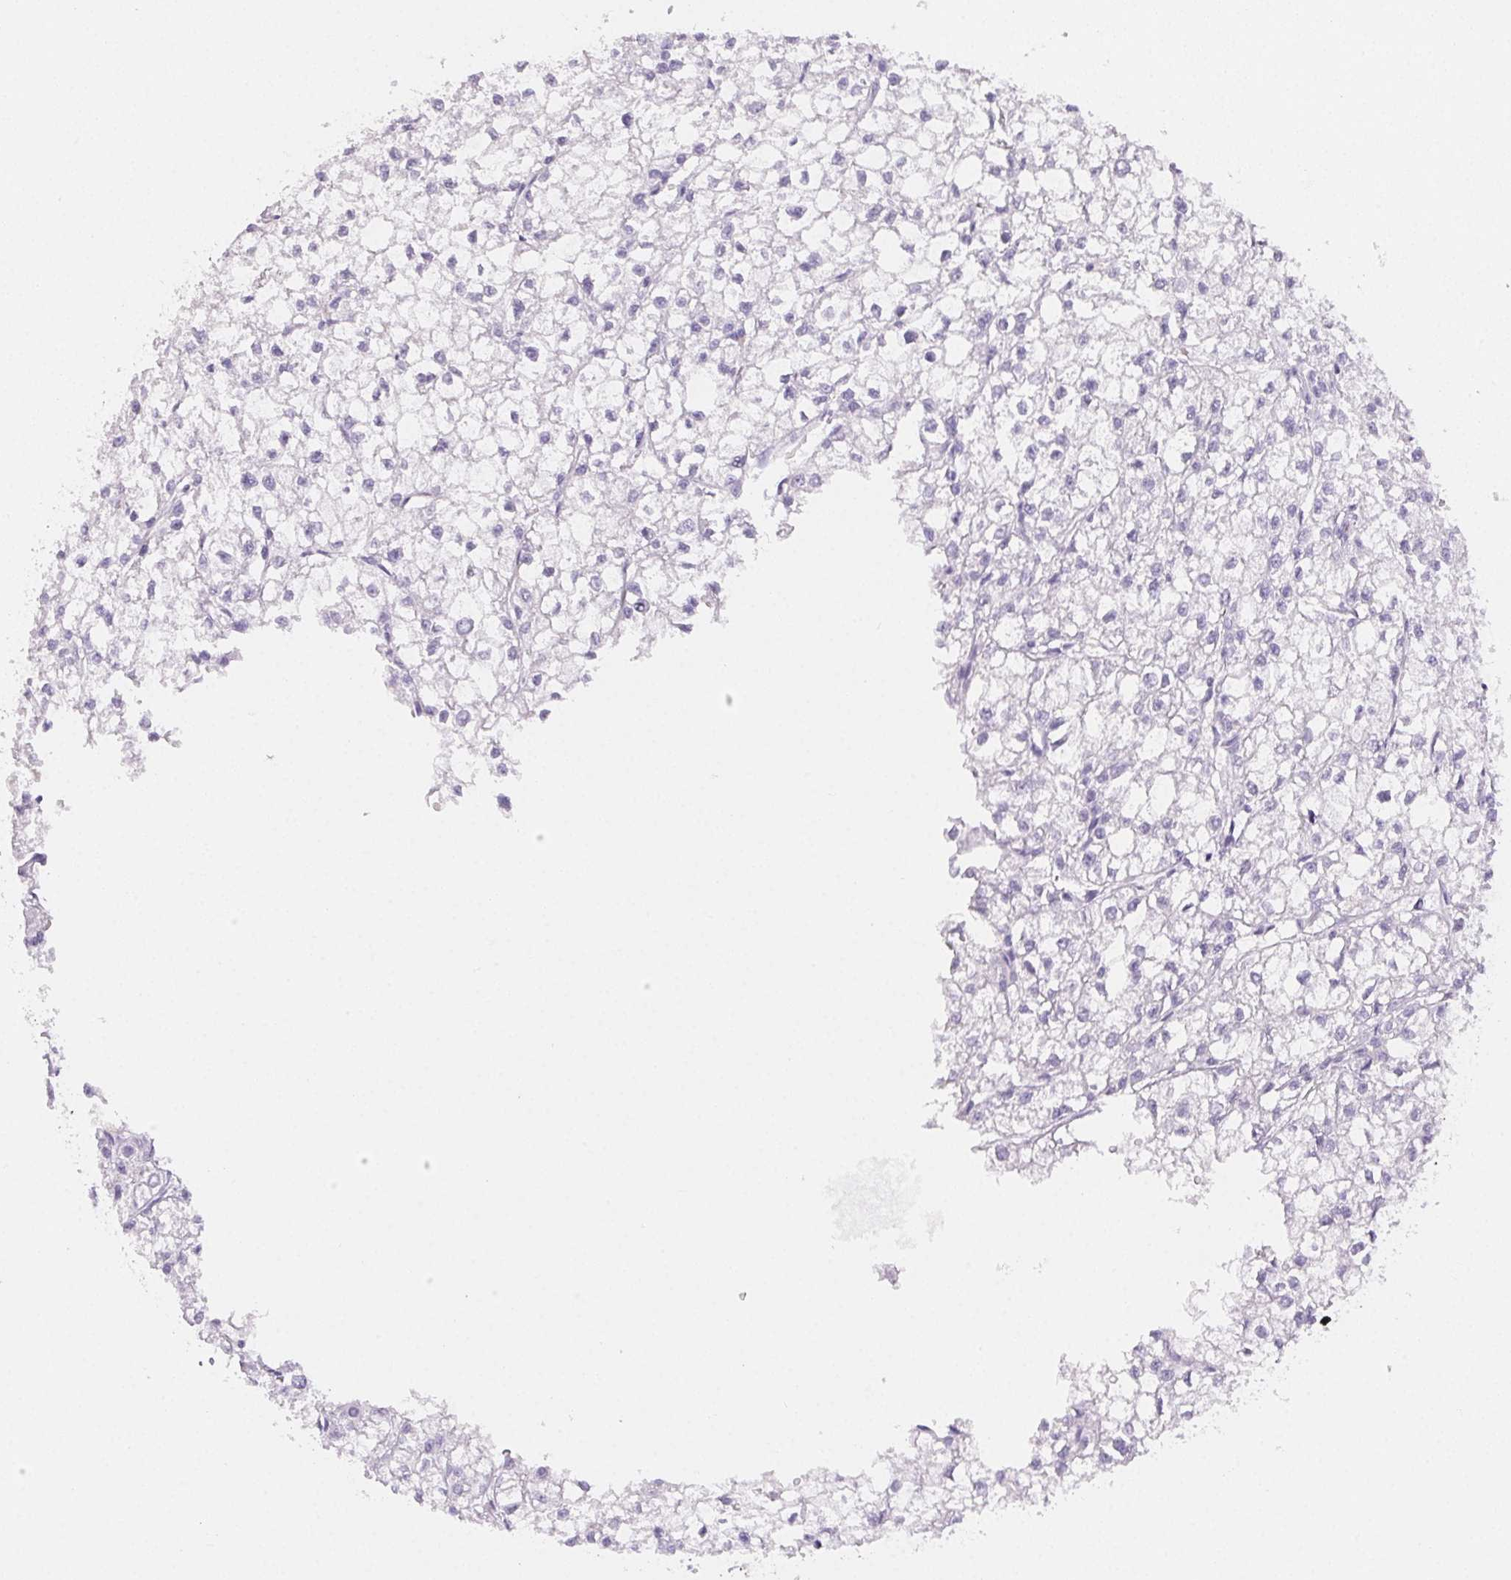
{"staining": {"intensity": "negative", "quantity": "none", "location": "none"}, "tissue": "liver cancer", "cell_type": "Tumor cells", "image_type": "cancer", "snomed": [{"axis": "morphology", "description": "Carcinoma, Hepatocellular, NOS"}, {"axis": "topography", "description": "Liver"}], "caption": "Tumor cells are negative for brown protein staining in hepatocellular carcinoma (liver). (DAB (3,3'-diaminobenzidine) immunohistochemistry (IHC) visualized using brightfield microscopy, high magnification).", "gene": "PADI4", "patient": {"sex": "female", "age": 43}}